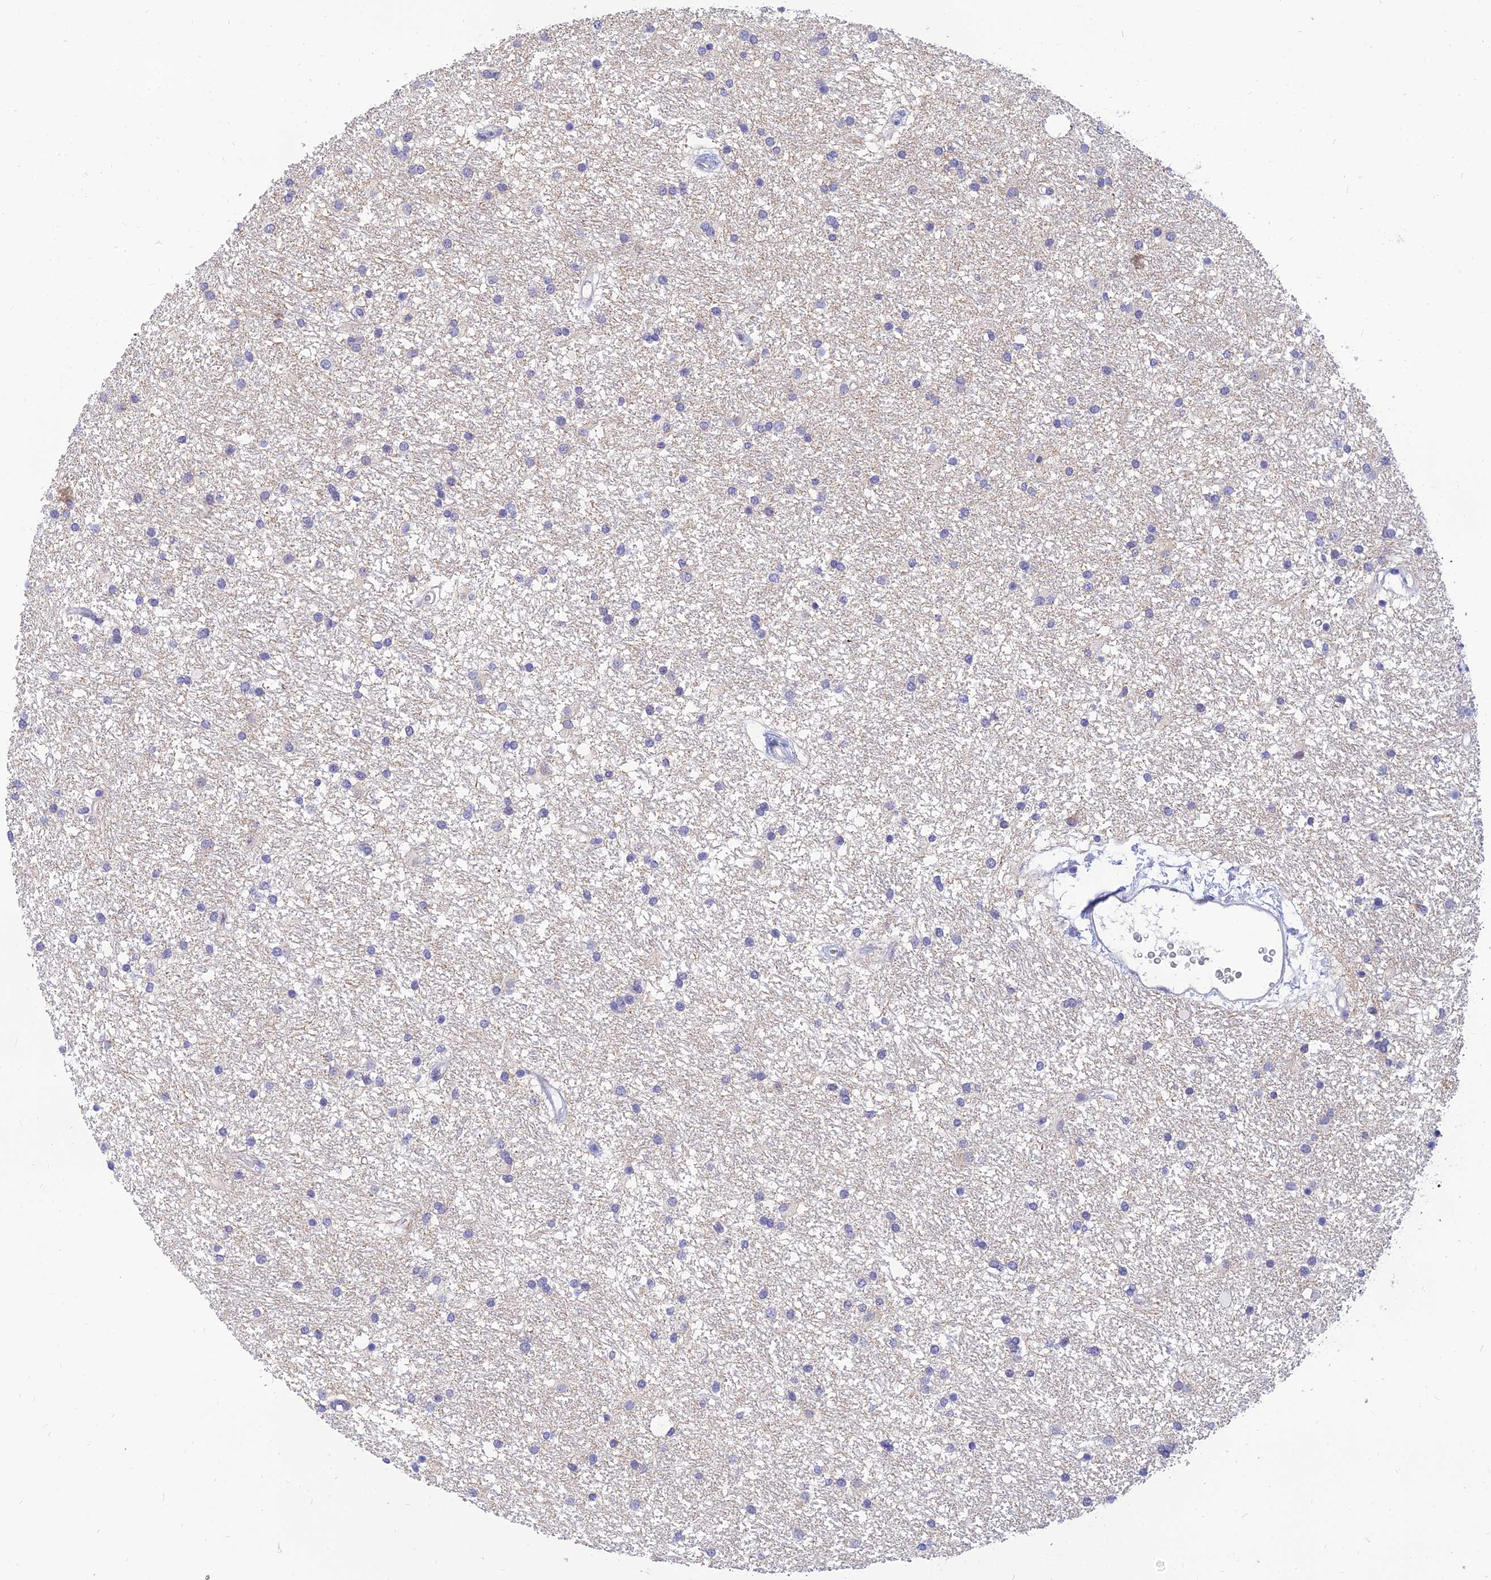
{"staining": {"intensity": "negative", "quantity": "none", "location": "none"}, "tissue": "glioma", "cell_type": "Tumor cells", "image_type": "cancer", "snomed": [{"axis": "morphology", "description": "Glioma, malignant, High grade"}, {"axis": "topography", "description": "Brain"}], "caption": "Tumor cells show no significant staining in glioma.", "gene": "TMEM161B", "patient": {"sex": "male", "age": 77}}